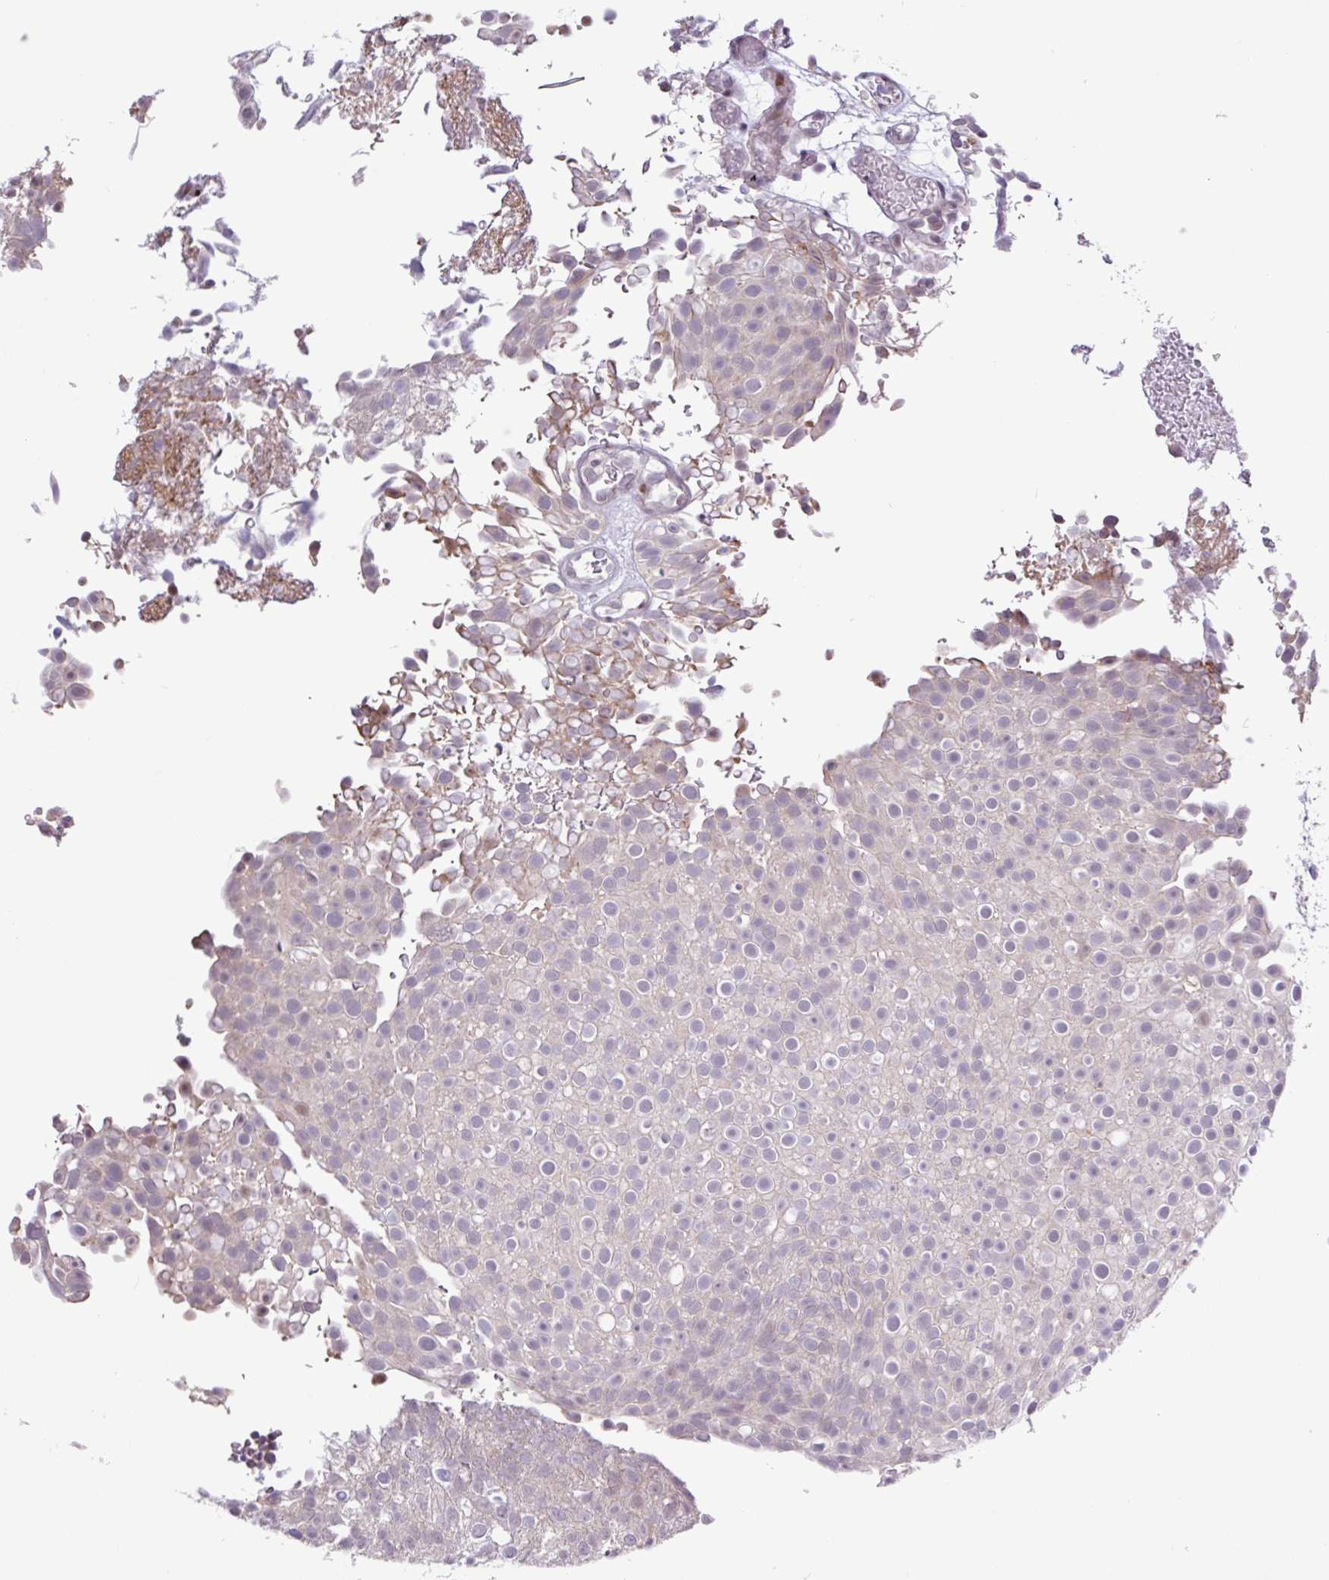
{"staining": {"intensity": "moderate", "quantity": "<25%", "location": "nuclear"}, "tissue": "urothelial cancer", "cell_type": "Tumor cells", "image_type": "cancer", "snomed": [{"axis": "morphology", "description": "Urothelial carcinoma, Low grade"}, {"axis": "topography", "description": "Urinary bladder"}], "caption": "IHC (DAB) staining of urothelial cancer shows moderate nuclear protein positivity in about <25% of tumor cells. The protein is stained brown, and the nuclei are stained in blue (DAB IHC with brightfield microscopy, high magnification).", "gene": "RTL3", "patient": {"sex": "male", "age": 78}}